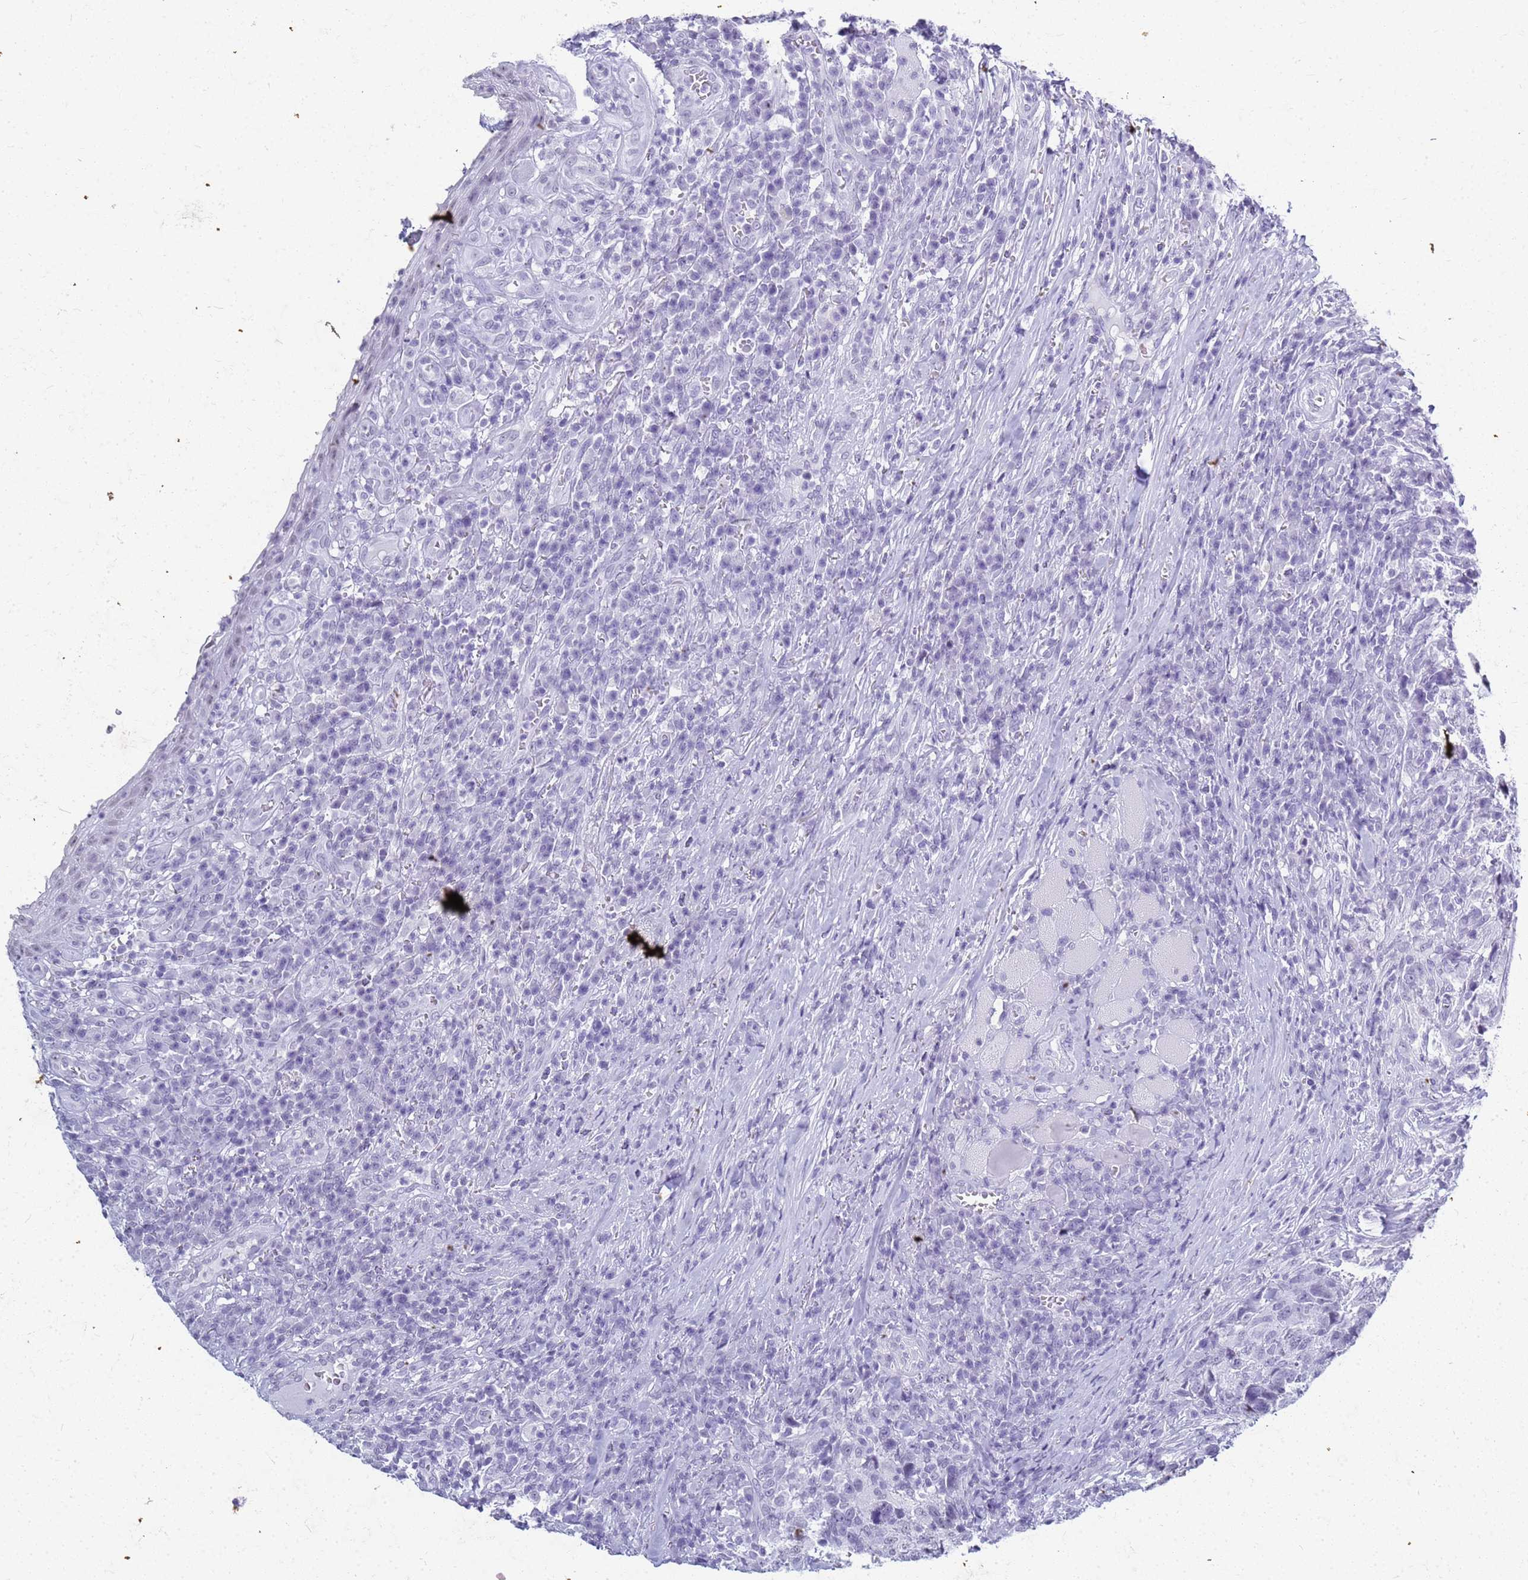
{"staining": {"intensity": "negative", "quantity": "none", "location": "none"}, "tissue": "head and neck cancer", "cell_type": "Tumor cells", "image_type": "cancer", "snomed": [{"axis": "morphology", "description": "Squamous cell carcinoma, NOS"}, {"axis": "topography", "description": "Head-Neck"}], "caption": "The micrograph shows no staining of tumor cells in head and neck cancer.", "gene": "SLC7A9", "patient": {"sex": "male", "age": 66}}